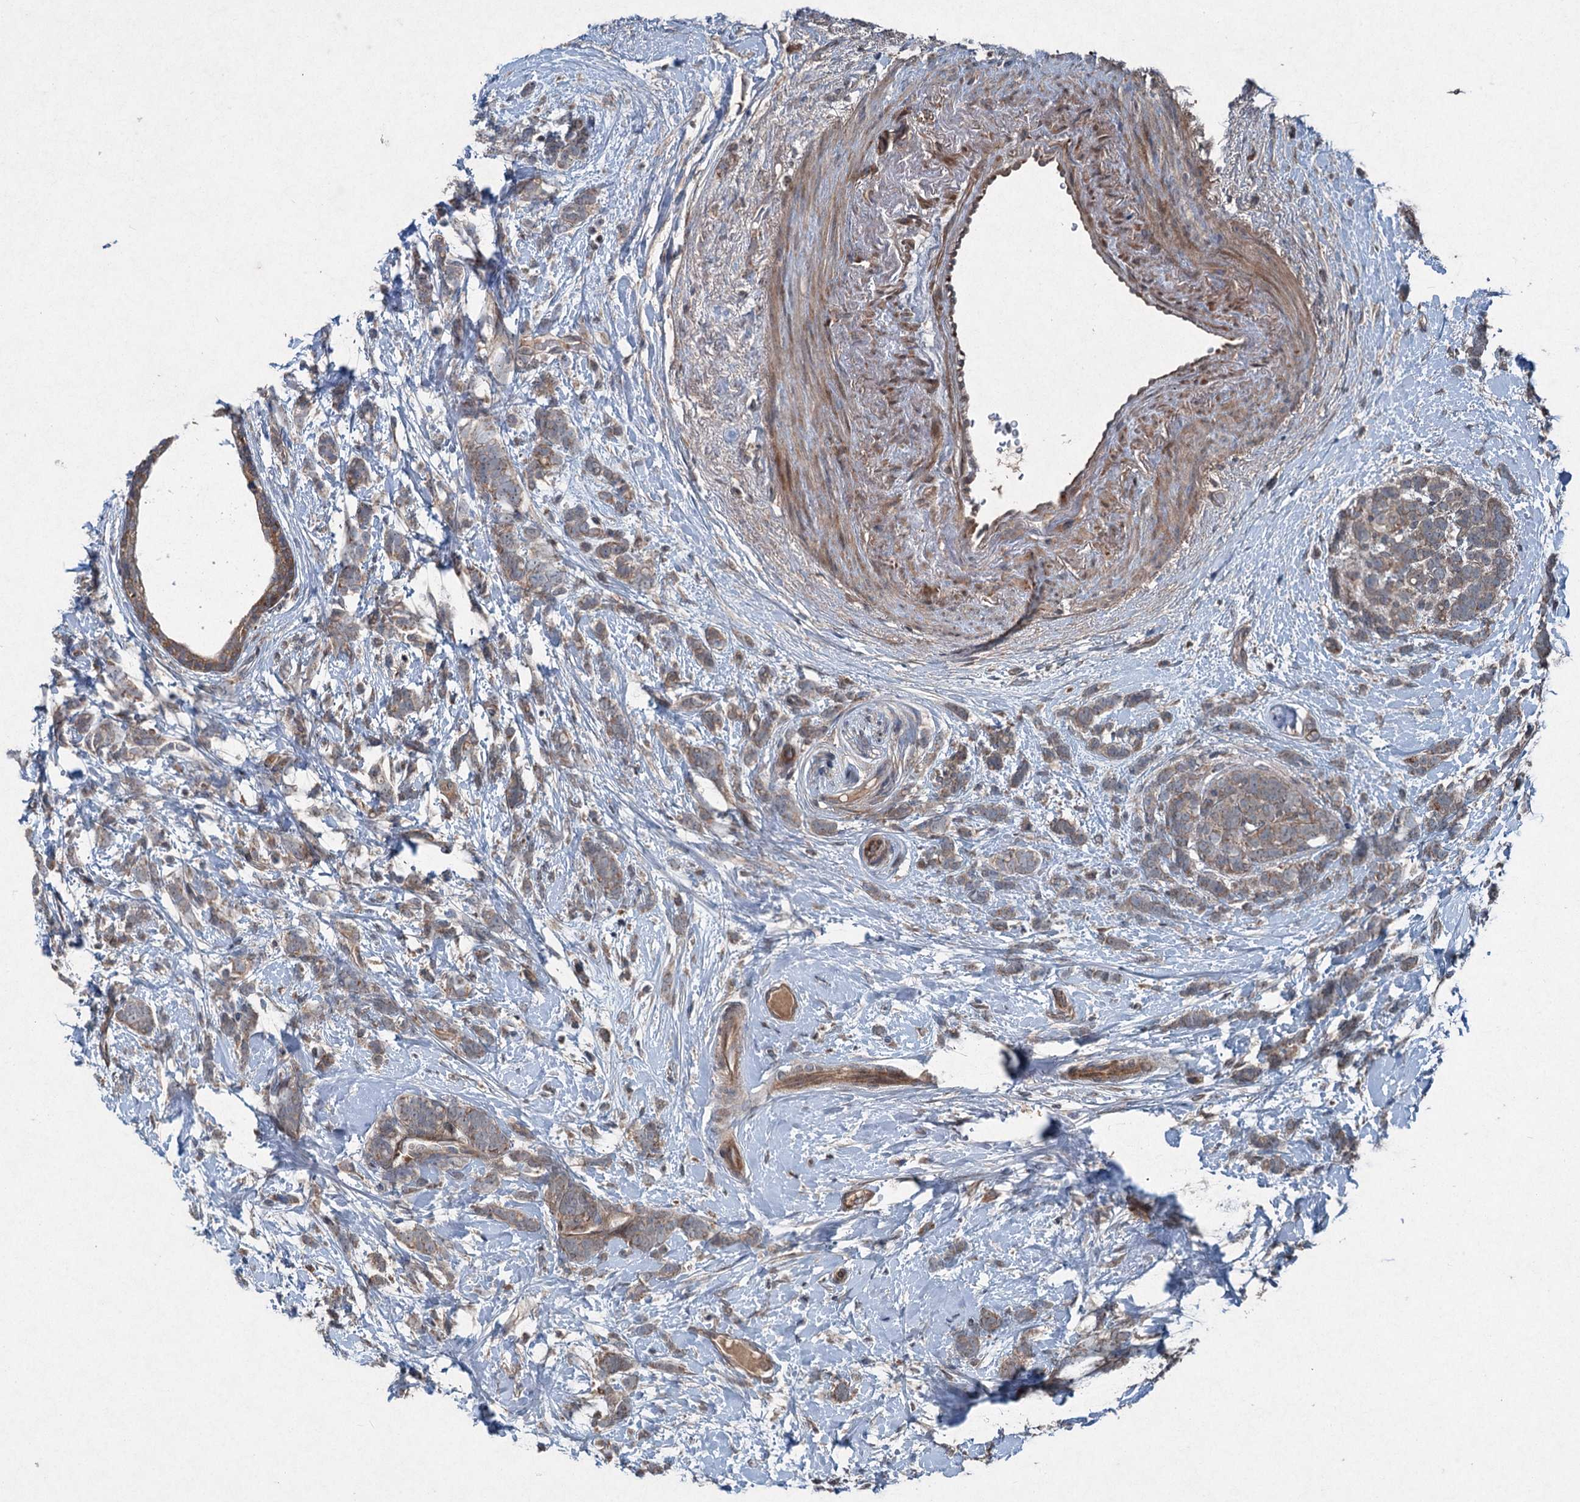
{"staining": {"intensity": "weak", "quantity": ">75%", "location": "cytoplasmic/membranous"}, "tissue": "breast cancer", "cell_type": "Tumor cells", "image_type": "cancer", "snomed": [{"axis": "morphology", "description": "Lobular carcinoma"}, {"axis": "topography", "description": "Breast"}], "caption": "Protein staining of breast cancer (lobular carcinoma) tissue reveals weak cytoplasmic/membranous staining in approximately >75% of tumor cells.", "gene": "ALAS1", "patient": {"sex": "female", "age": 58}}